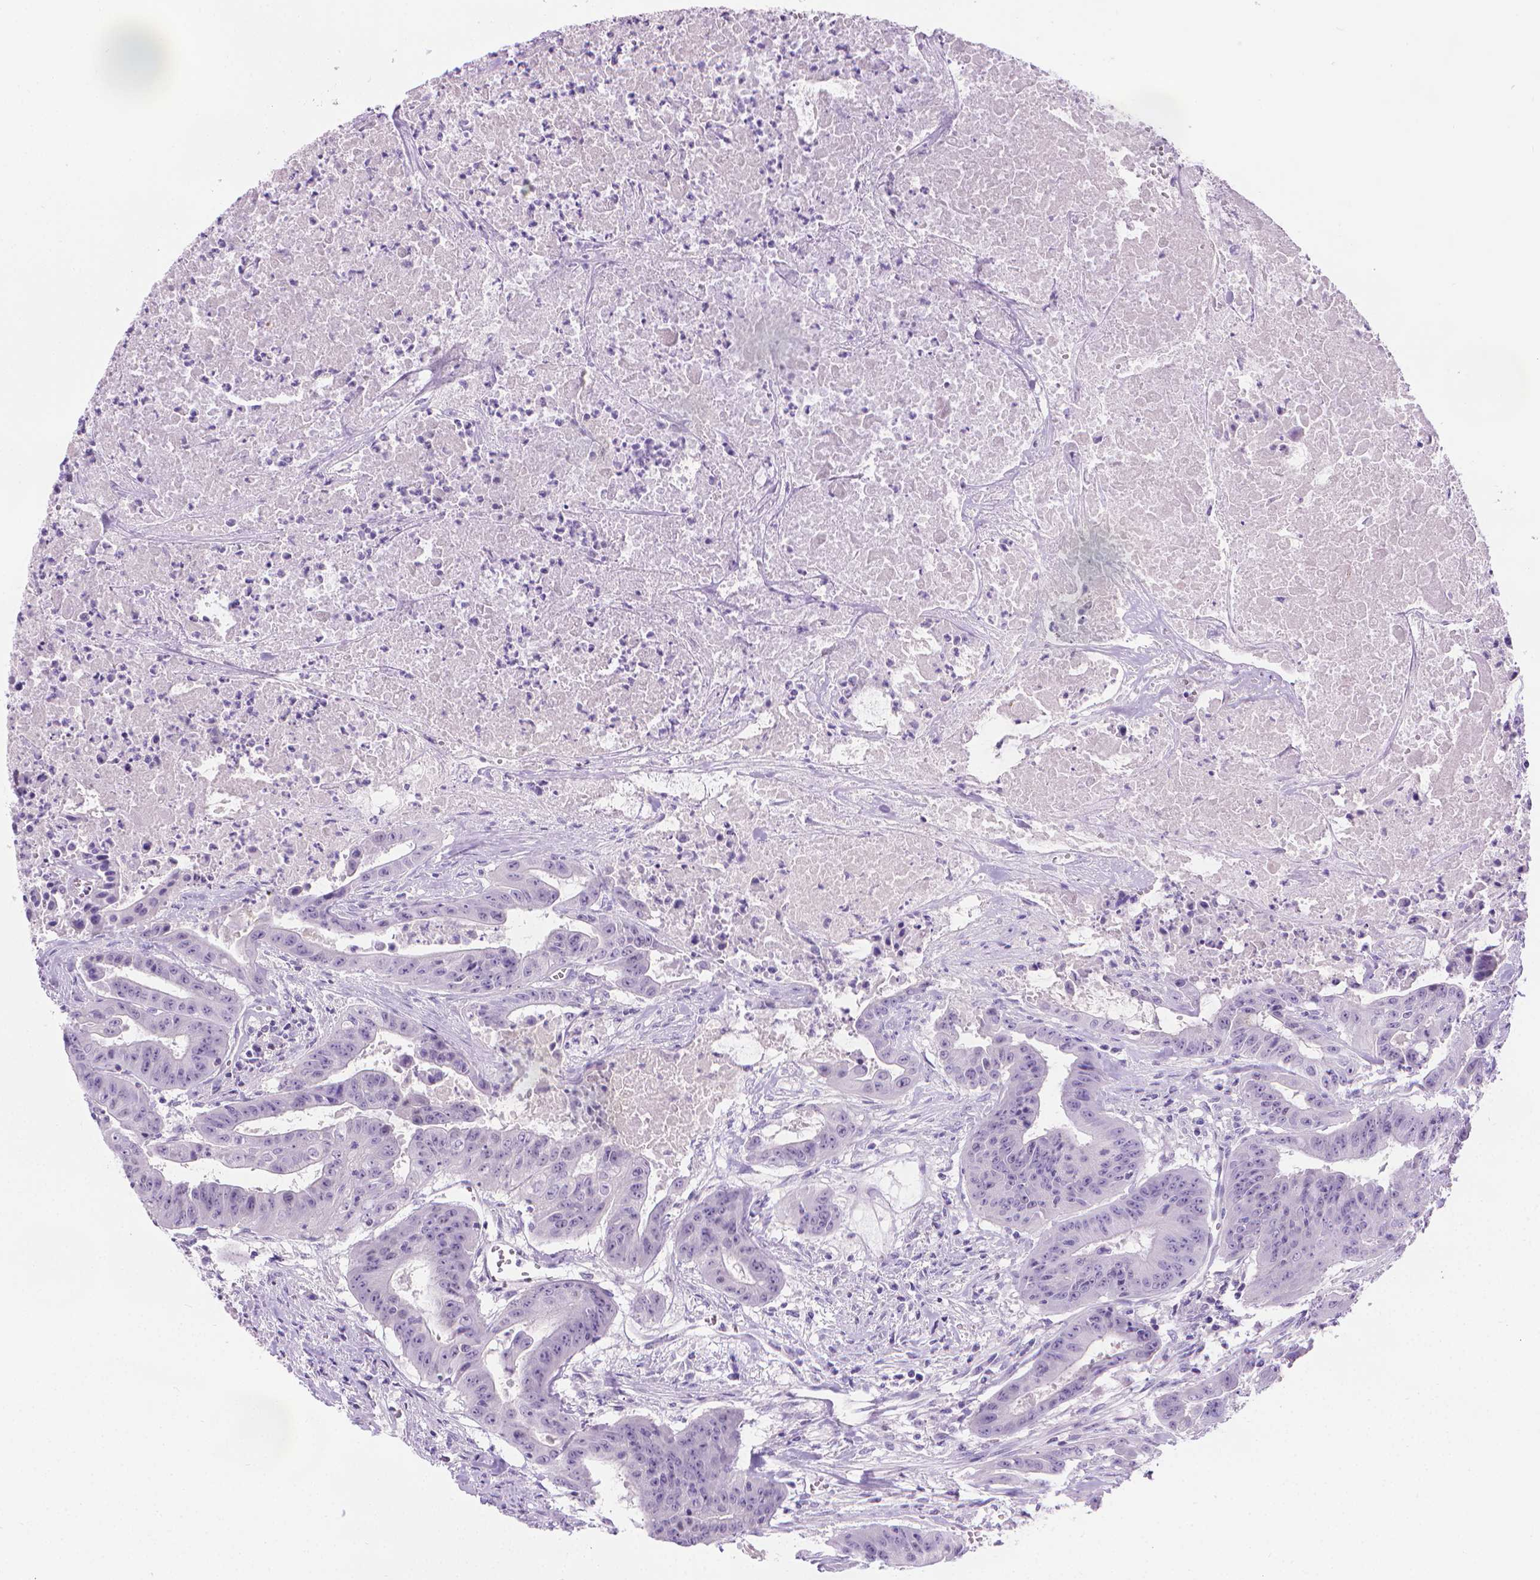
{"staining": {"intensity": "negative", "quantity": "none", "location": "none"}, "tissue": "colorectal cancer", "cell_type": "Tumor cells", "image_type": "cancer", "snomed": [{"axis": "morphology", "description": "Adenocarcinoma, NOS"}, {"axis": "topography", "description": "Colon"}], "caption": "Colorectal cancer was stained to show a protein in brown. There is no significant expression in tumor cells. Brightfield microscopy of IHC stained with DAB (3,3'-diaminobenzidine) (brown) and hematoxylin (blue), captured at high magnification.", "gene": "SPAG6", "patient": {"sex": "male", "age": 33}}